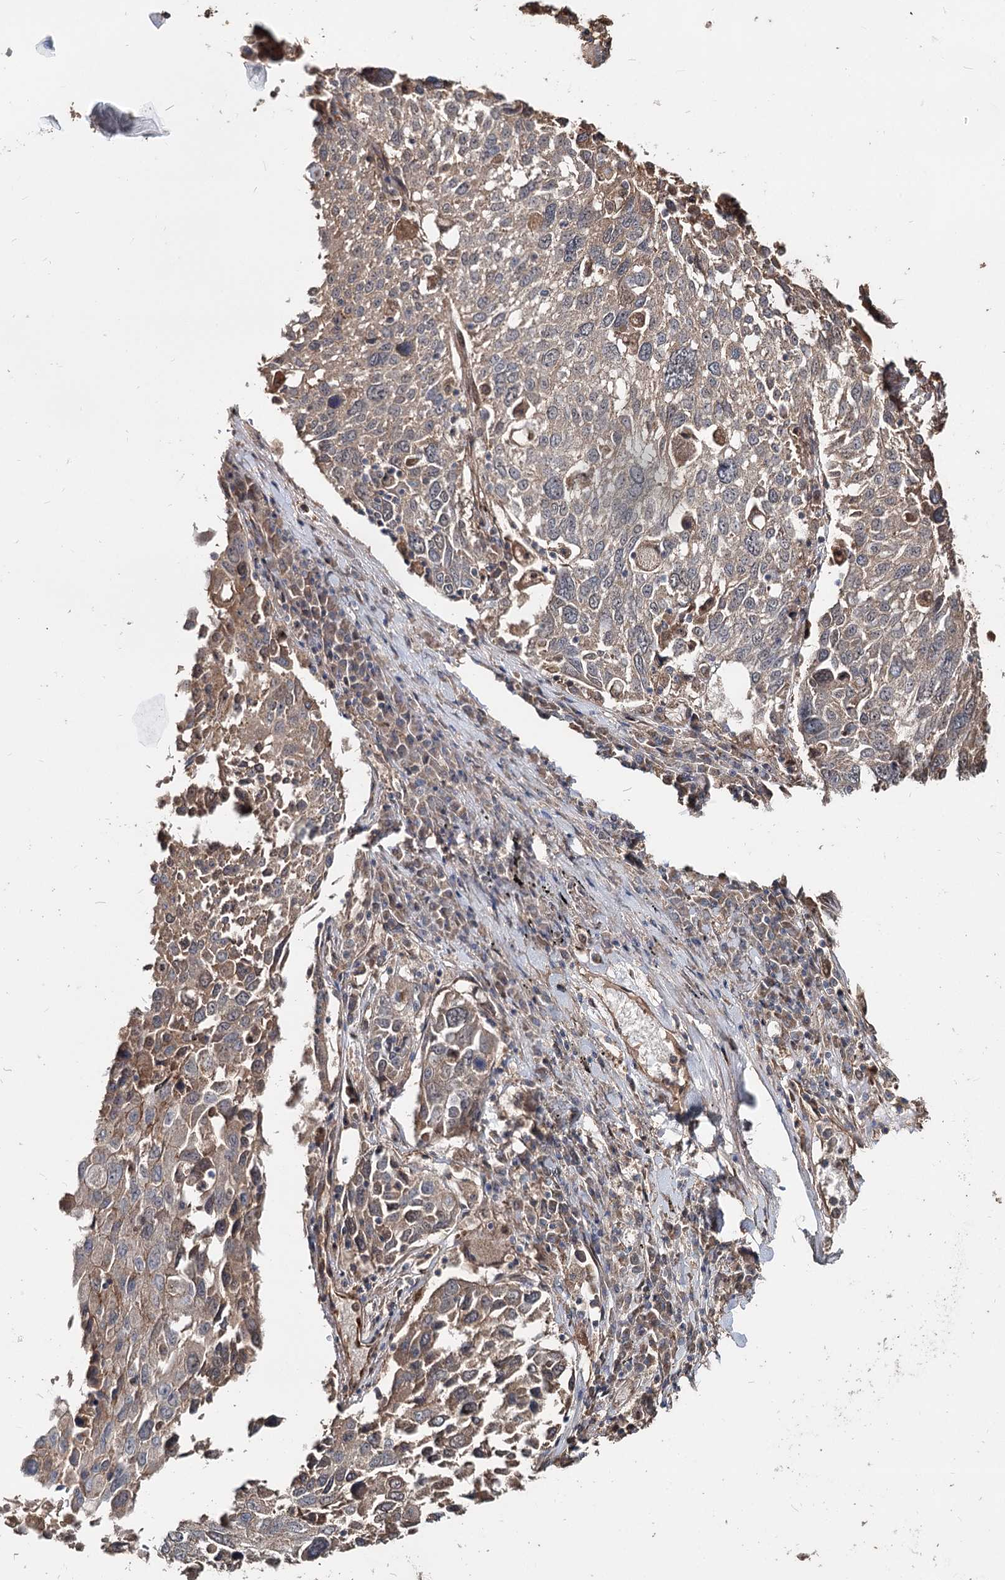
{"staining": {"intensity": "weak", "quantity": "25%-75%", "location": "cytoplasmic/membranous"}, "tissue": "lung cancer", "cell_type": "Tumor cells", "image_type": "cancer", "snomed": [{"axis": "morphology", "description": "Squamous cell carcinoma, NOS"}, {"axis": "topography", "description": "Lung"}], "caption": "A histopathology image showing weak cytoplasmic/membranous positivity in approximately 25%-75% of tumor cells in lung cancer, as visualized by brown immunohistochemical staining.", "gene": "SPART", "patient": {"sex": "male", "age": 65}}